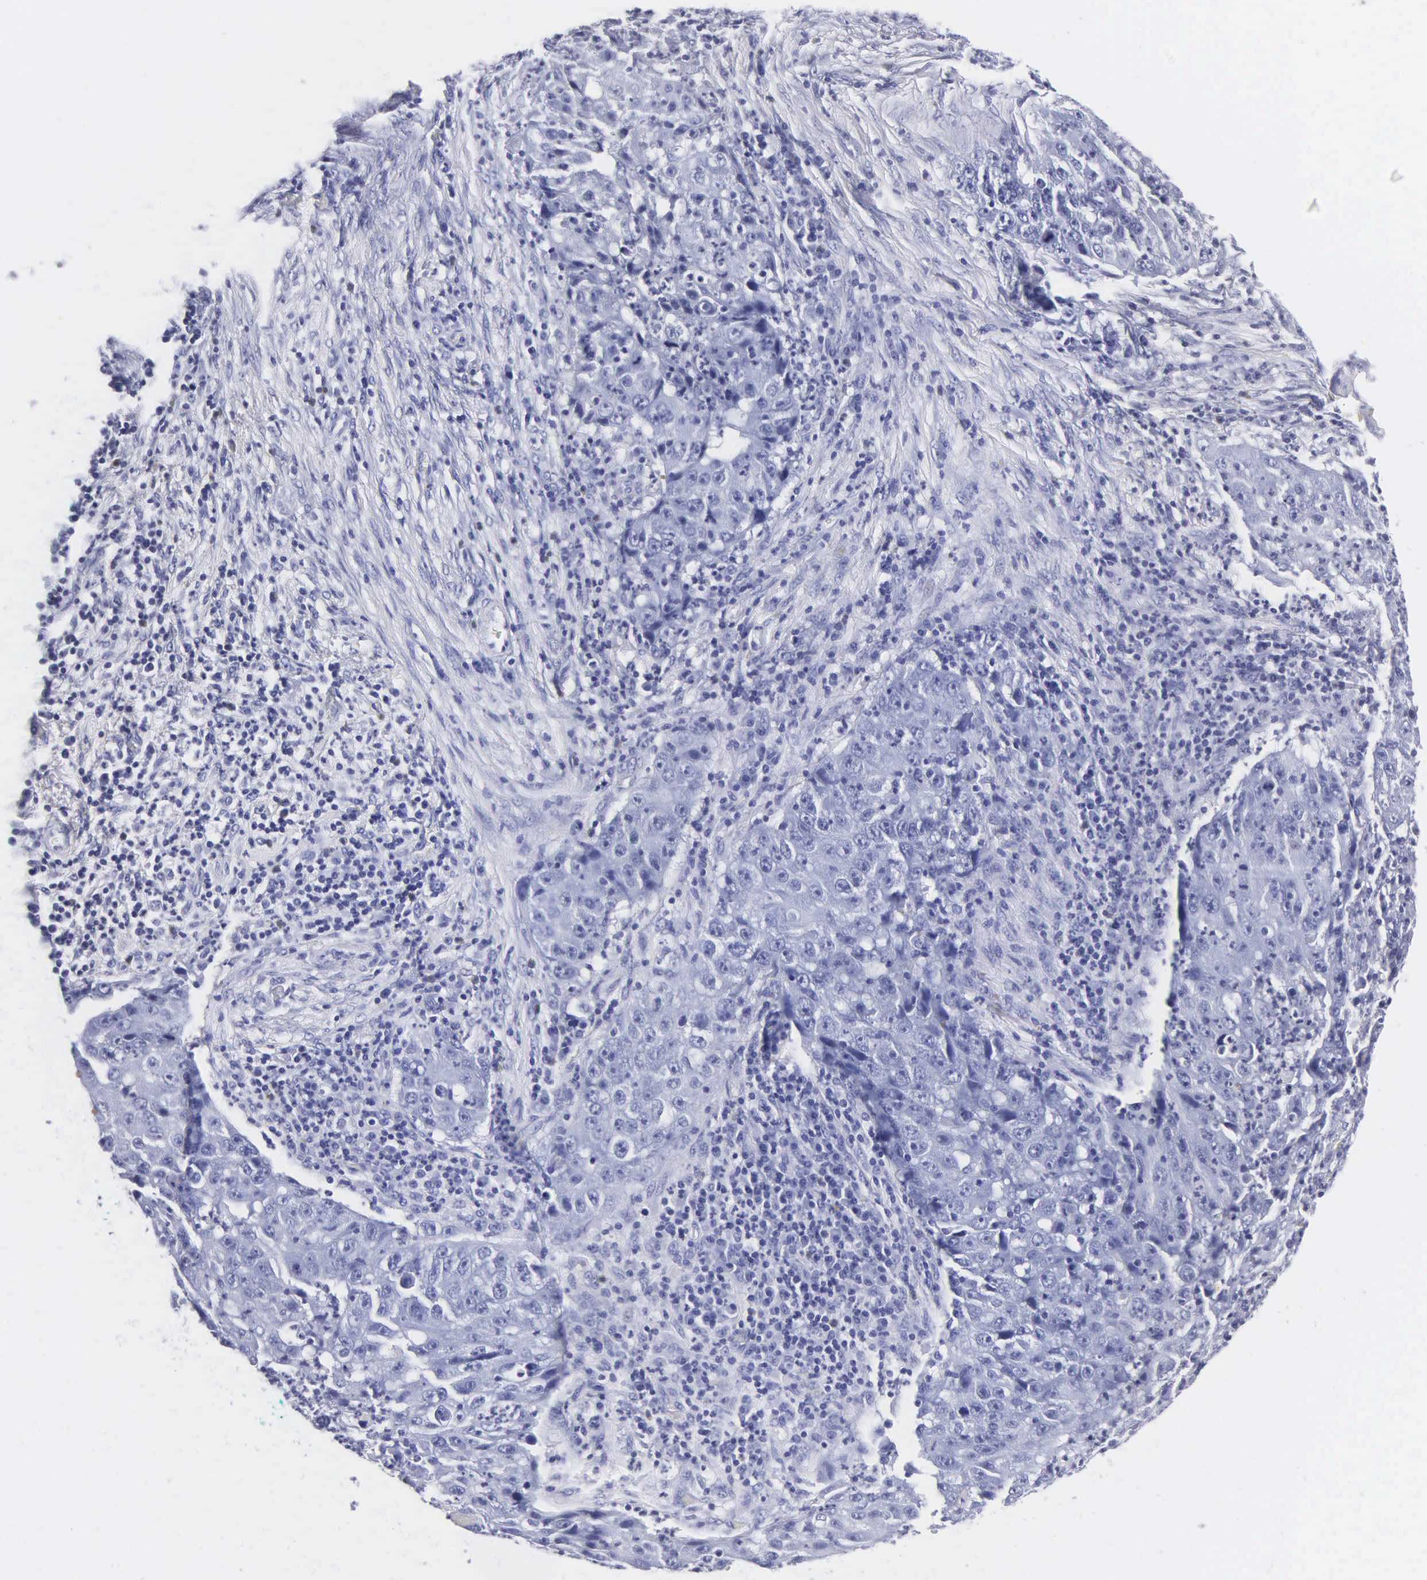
{"staining": {"intensity": "negative", "quantity": "none", "location": "none"}, "tissue": "lung cancer", "cell_type": "Tumor cells", "image_type": "cancer", "snomed": [{"axis": "morphology", "description": "Squamous cell carcinoma, NOS"}, {"axis": "topography", "description": "Lung"}], "caption": "The image shows no significant staining in tumor cells of lung cancer. (Brightfield microscopy of DAB immunohistochemistry at high magnification).", "gene": "MB", "patient": {"sex": "male", "age": 64}}